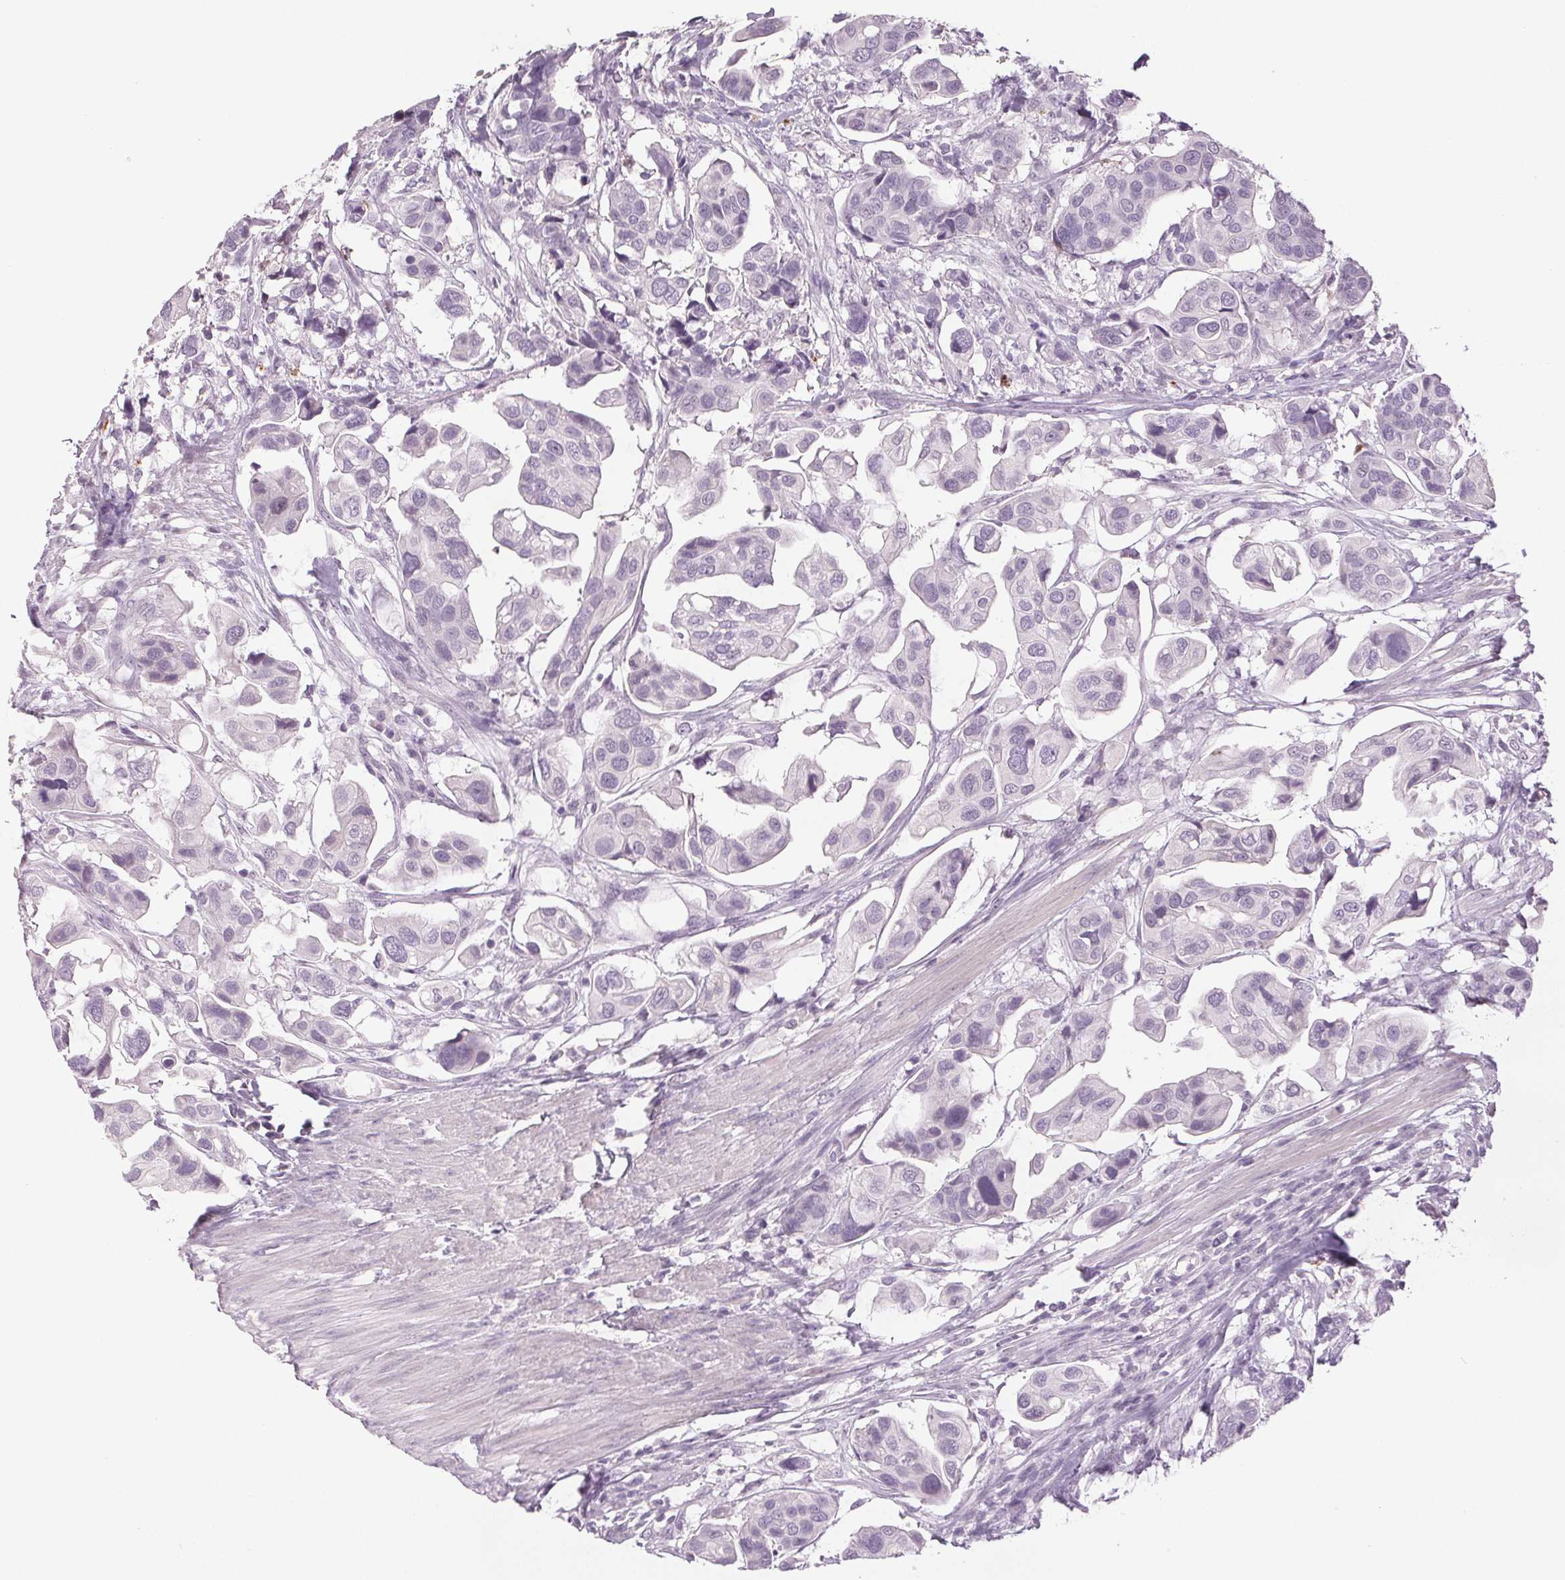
{"staining": {"intensity": "negative", "quantity": "none", "location": "none"}, "tissue": "renal cancer", "cell_type": "Tumor cells", "image_type": "cancer", "snomed": [{"axis": "morphology", "description": "Adenocarcinoma, NOS"}, {"axis": "topography", "description": "Urinary bladder"}], "caption": "DAB immunohistochemical staining of renal adenocarcinoma shows no significant positivity in tumor cells.", "gene": "LTF", "patient": {"sex": "male", "age": 61}}